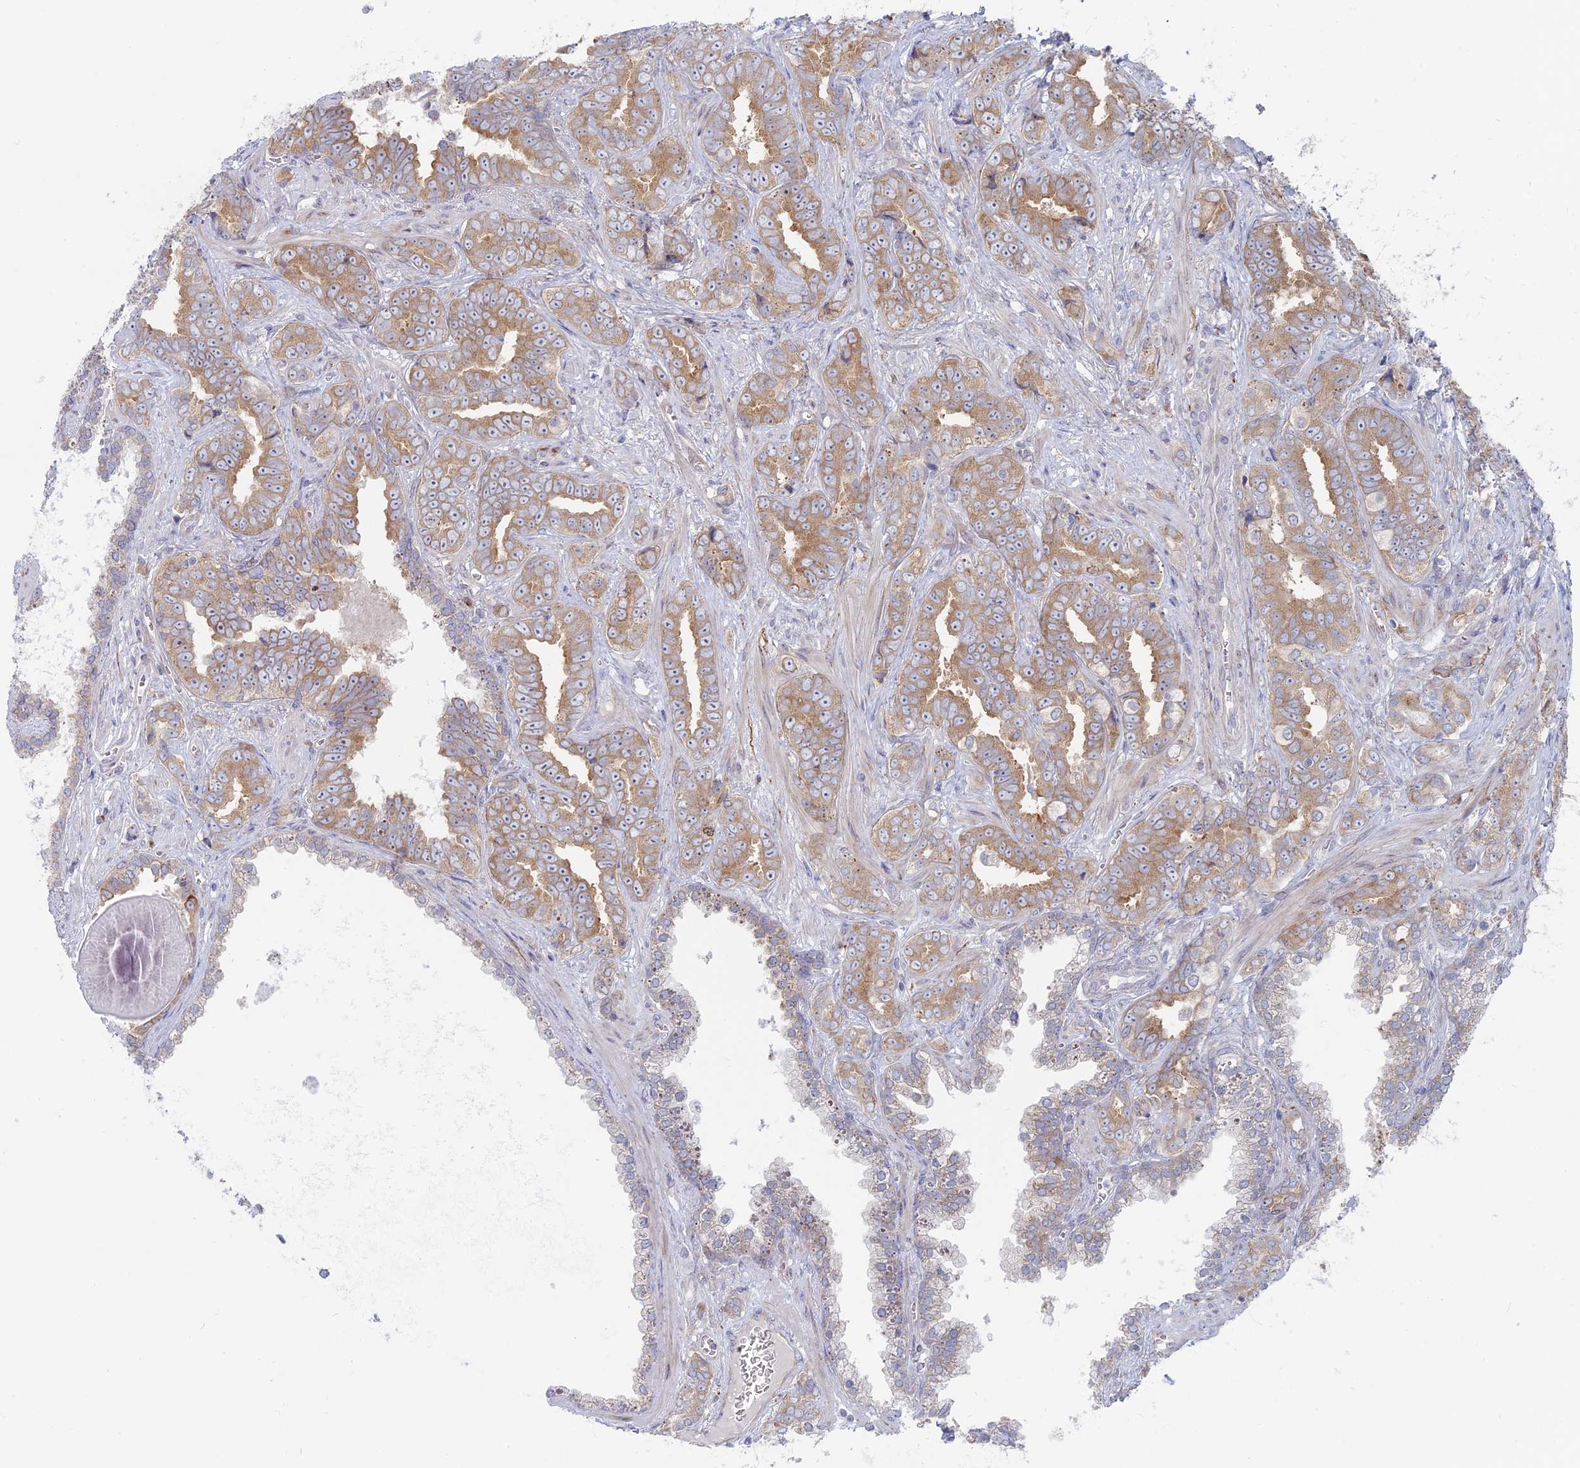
{"staining": {"intensity": "moderate", "quantity": ">75%", "location": "cytoplasmic/membranous"}, "tissue": "prostate cancer", "cell_type": "Tumor cells", "image_type": "cancer", "snomed": [{"axis": "morphology", "description": "Adenocarcinoma, High grade"}, {"axis": "topography", "description": "Prostate"}], "caption": "Human prostate adenocarcinoma (high-grade) stained for a protein (brown) demonstrates moderate cytoplasmic/membranous positive staining in about >75% of tumor cells.", "gene": "TBC1D30", "patient": {"sex": "male", "age": 67}}